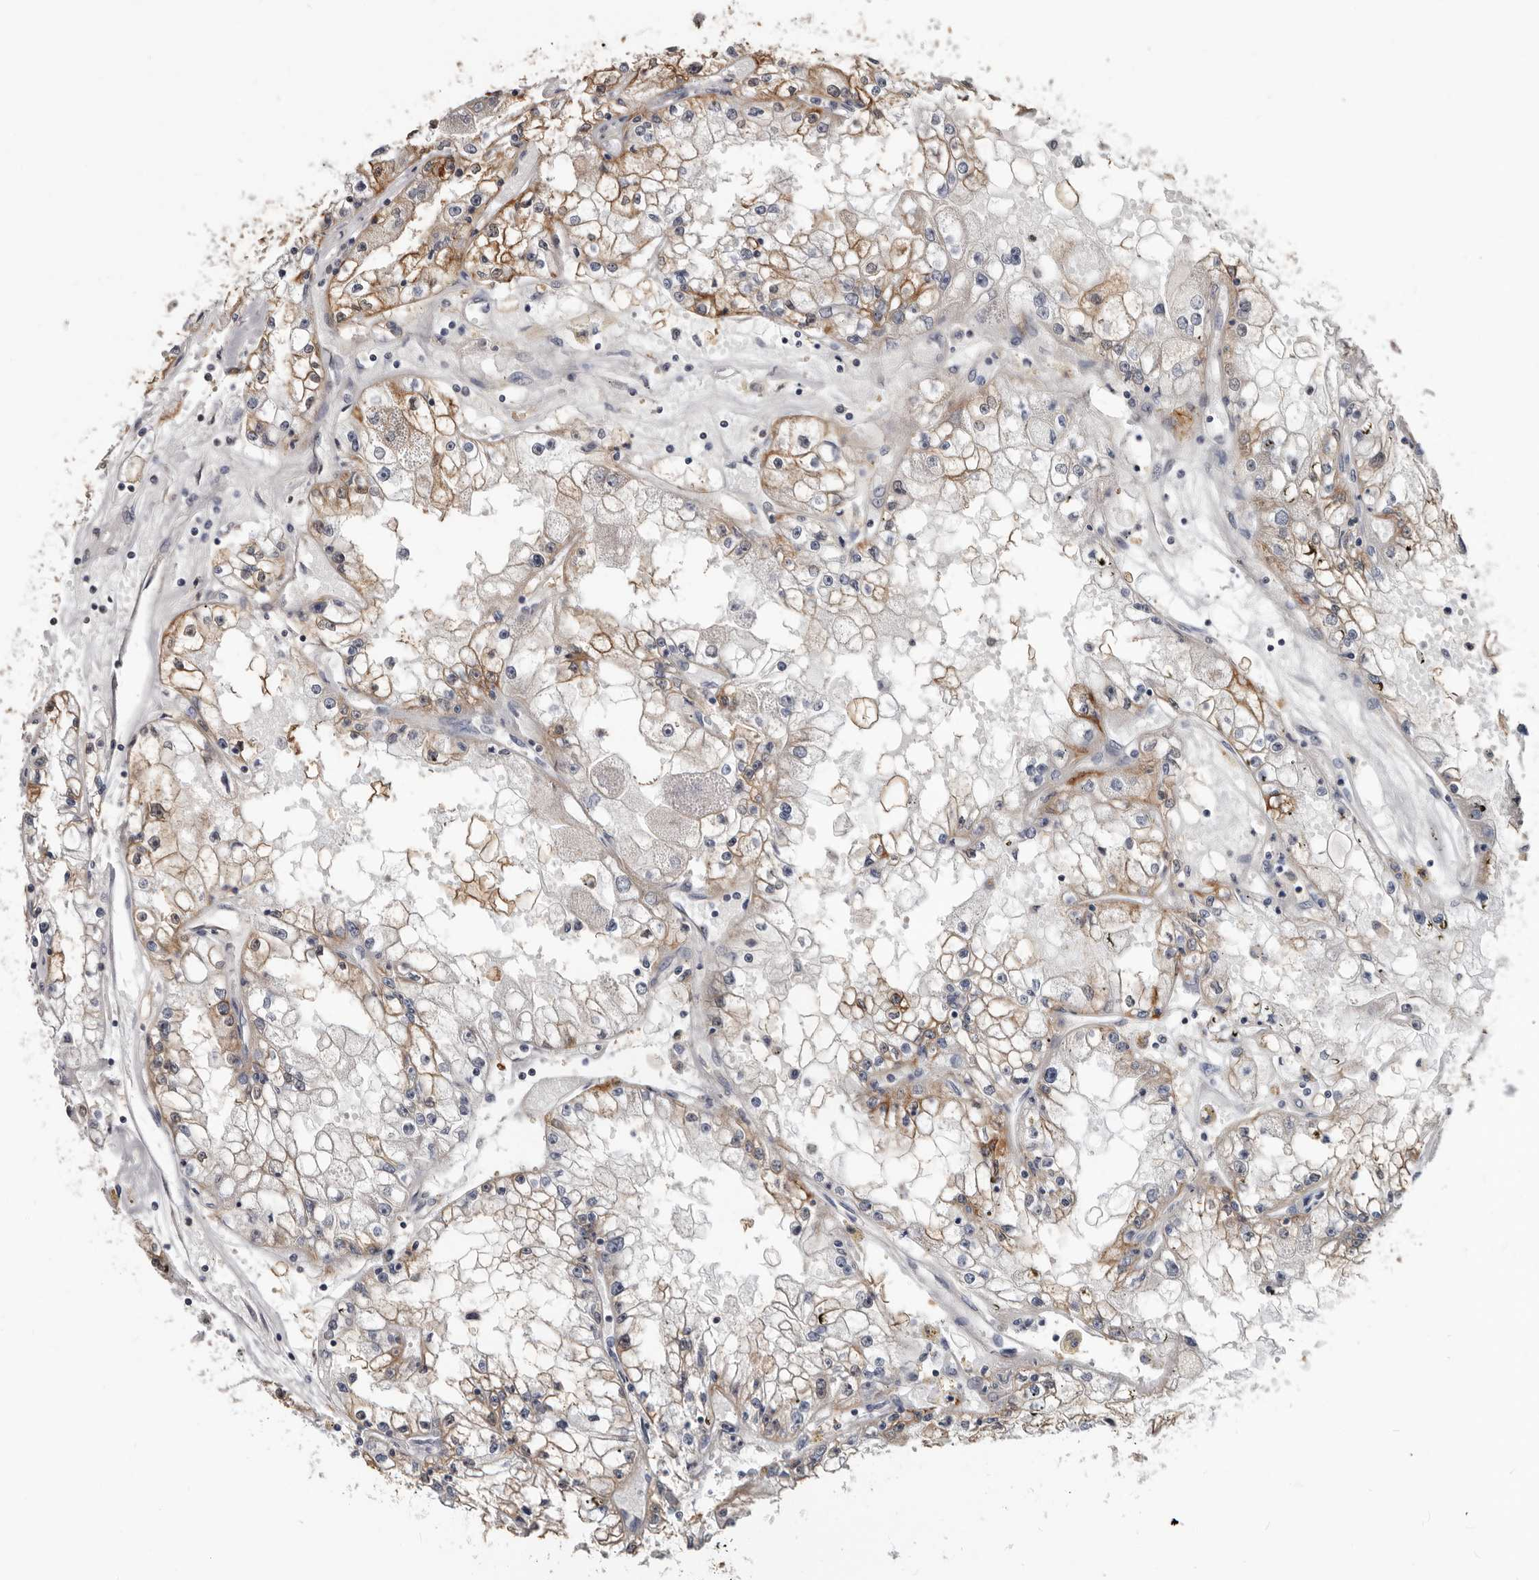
{"staining": {"intensity": "moderate", "quantity": ">75%", "location": "cytoplasmic/membranous"}, "tissue": "renal cancer", "cell_type": "Tumor cells", "image_type": "cancer", "snomed": [{"axis": "morphology", "description": "Adenocarcinoma, NOS"}, {"axis": "topography", "description": "Kidney"}], "caption": "This image shows IHC staining of human renal cancer (adenocarcinoma), with medium moderate cytoplasmic/membranous positivity in about >75% of tumor cells.", "gene": "MRPL18", "patient": {"sex": "male", "age": 56}}